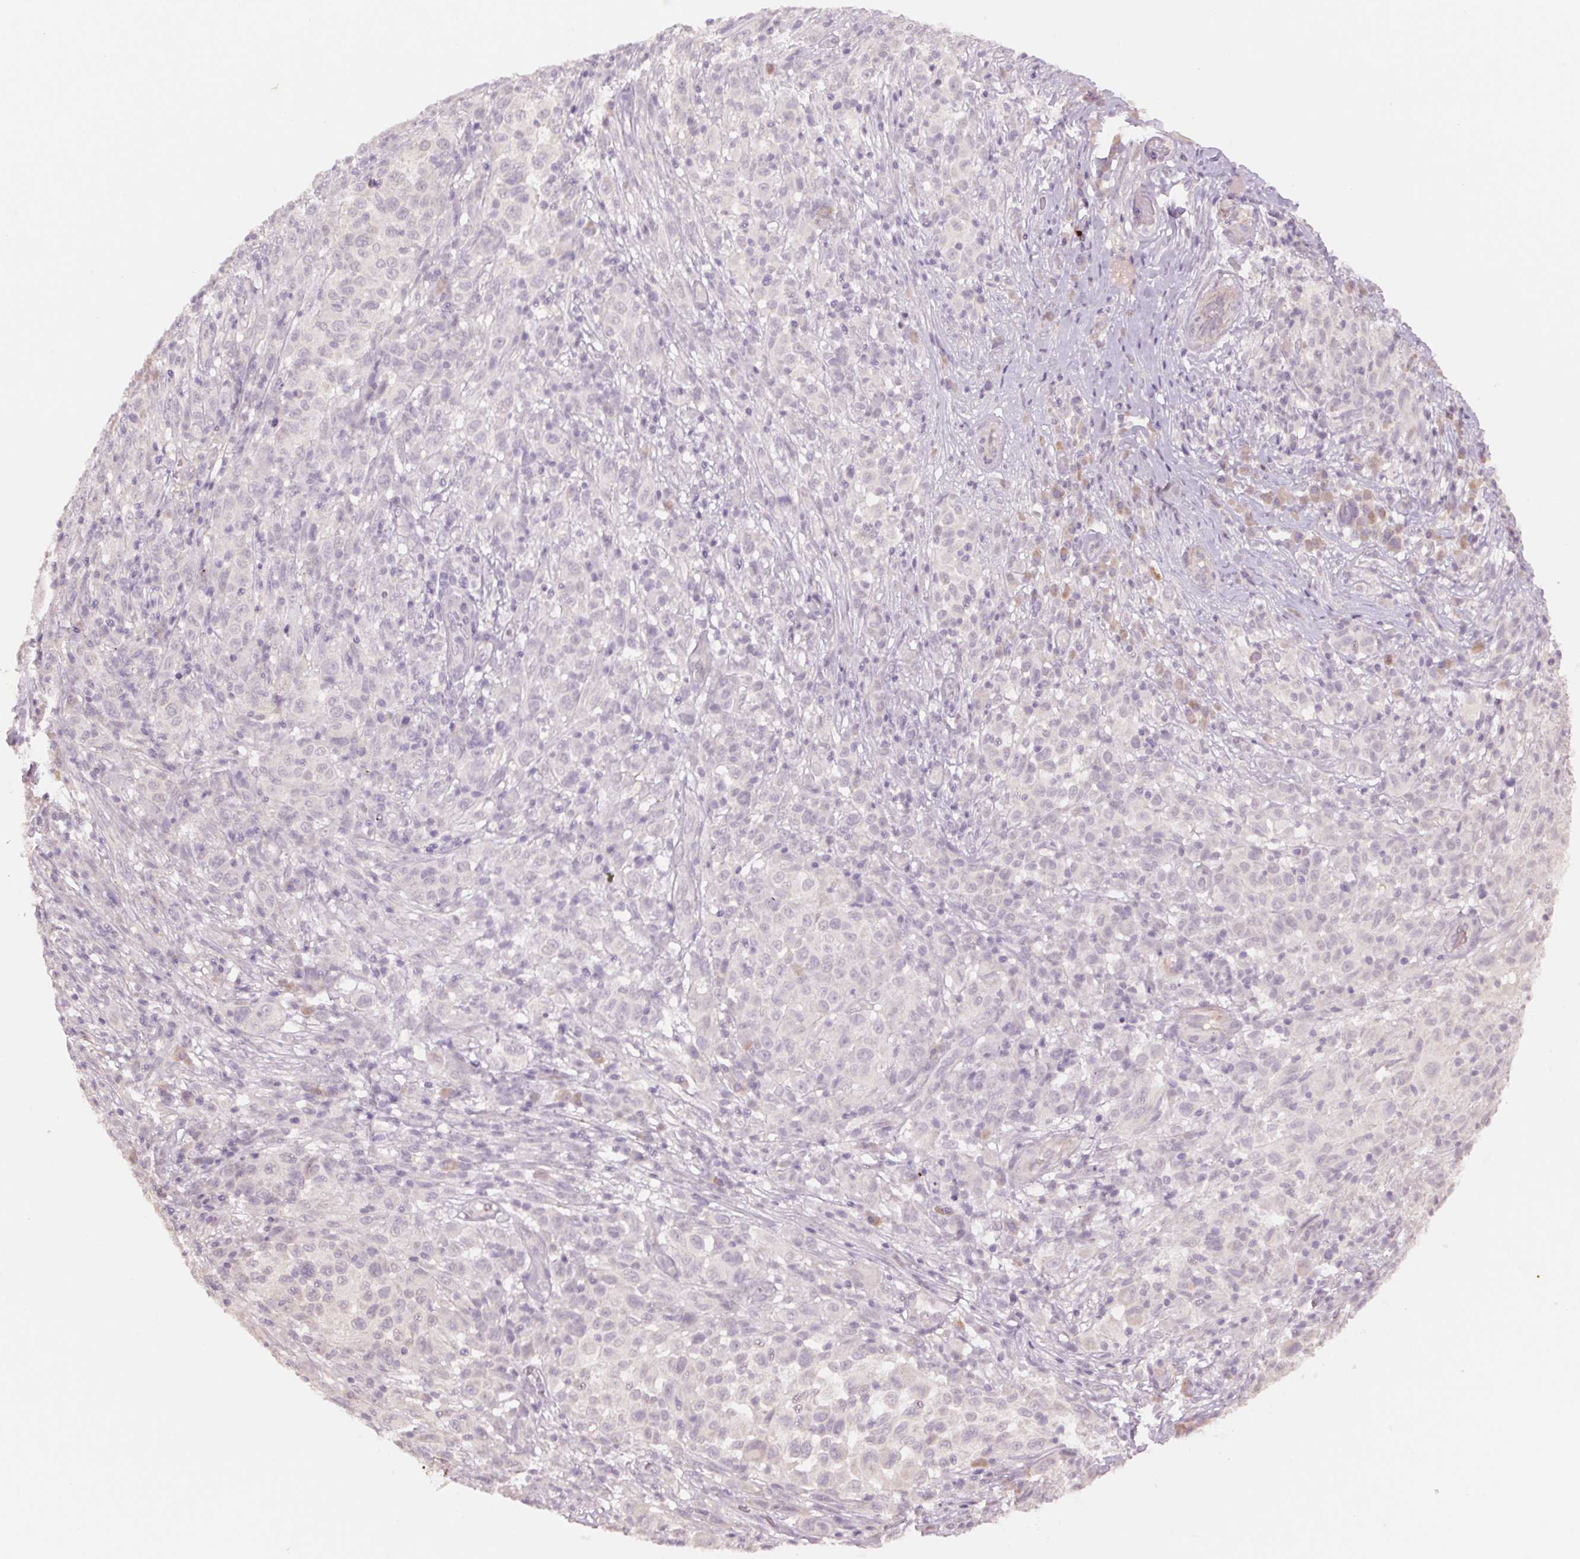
{"staining": {"intensity": "negative", "quantity": "none", "location": "none"}, "tissue": "melanoma", "cell_type": "Tumor cells", "image_type": "cancer", "snomed": [{"axis": "morphology", "description": "Malignant melanoma, NOS"}, {"axis": "topography", "description": "Skin"}], "caption": "Human malignant melanoma stained for a protein using immunohistochemistry displays no staining in tumor cells.", "gene": "PPIA", "patient": {"sex": "male", "age": 73}}